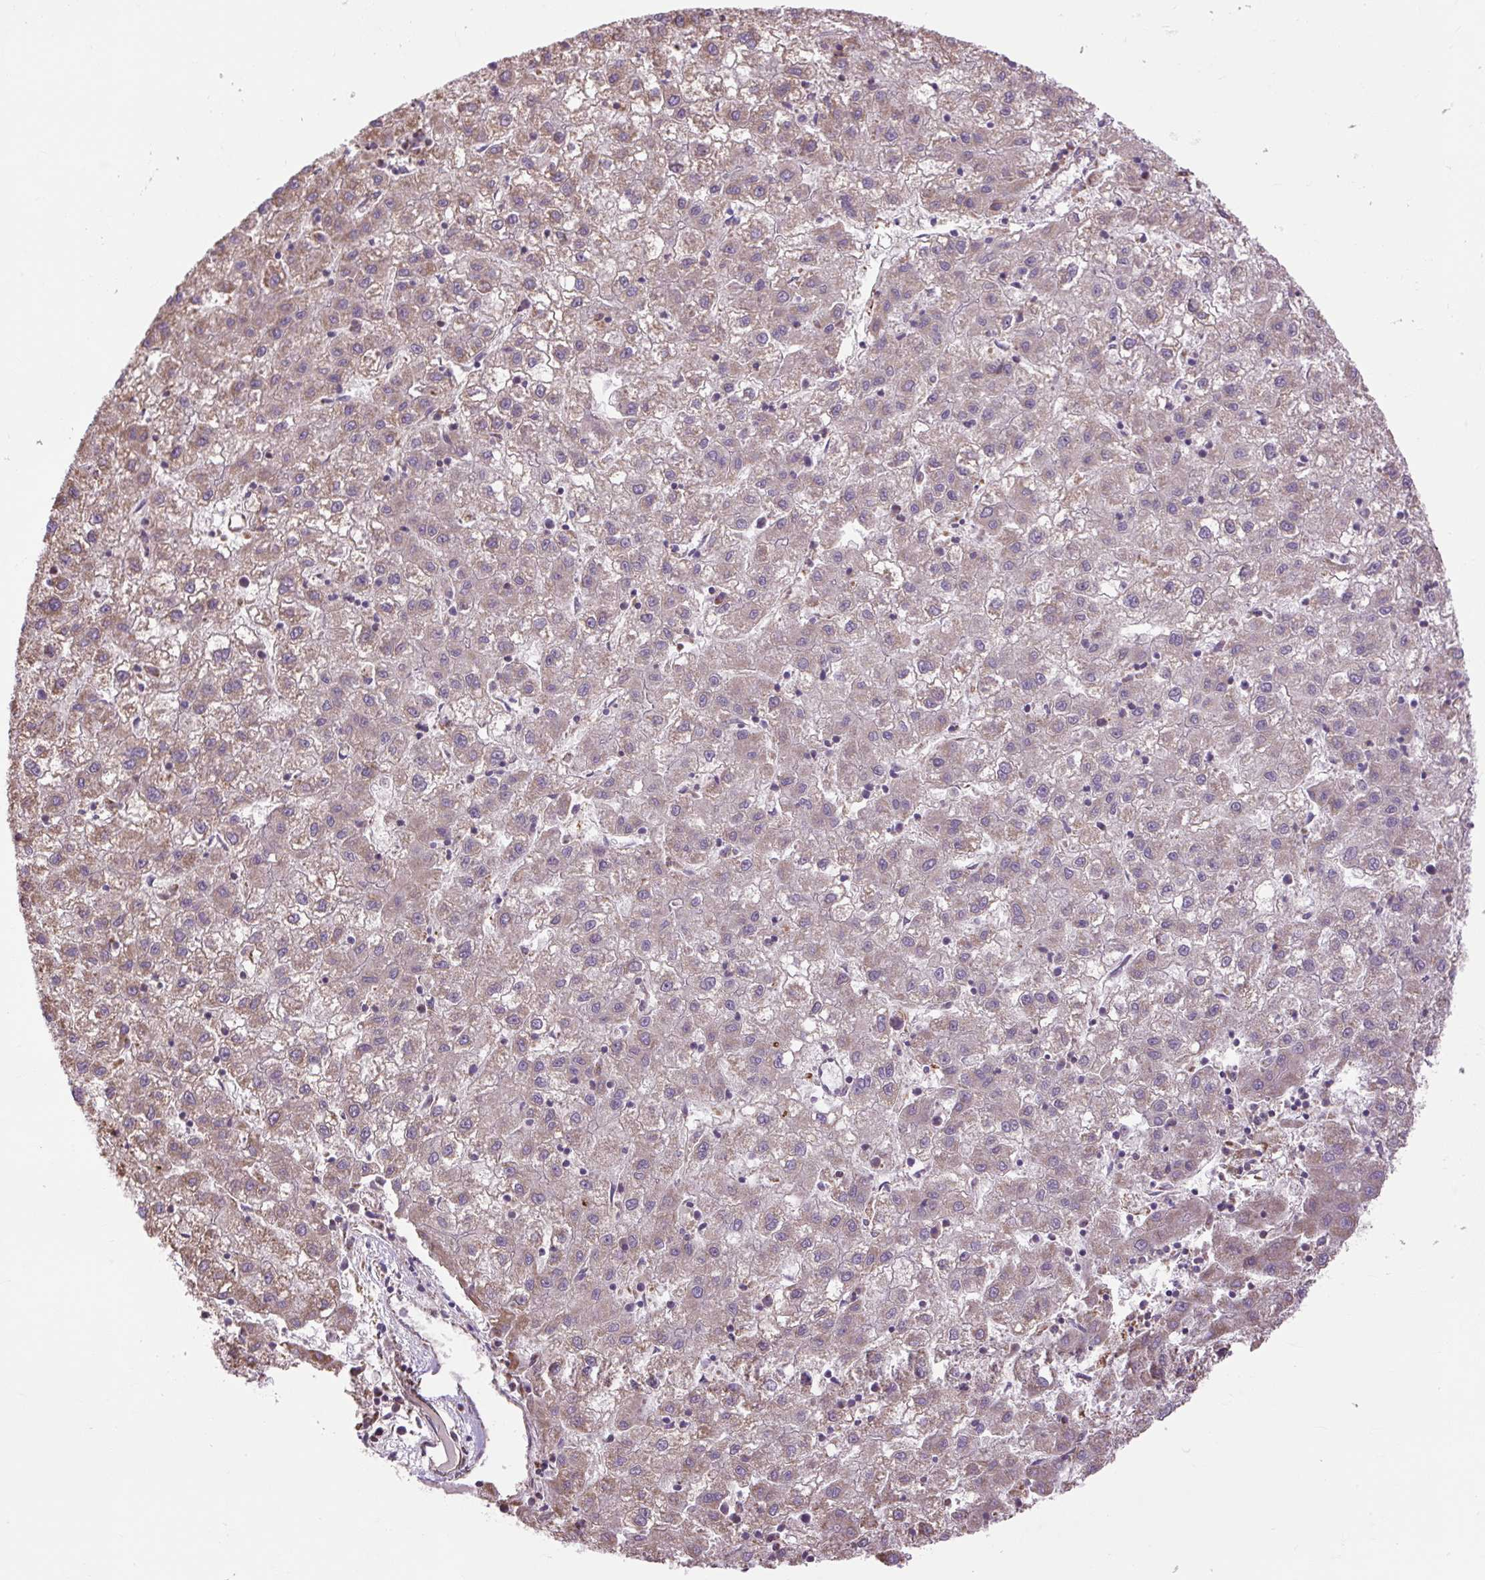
{"staining": {"intensity": "weak", "quantity": ">75%", "location": "cytoplasmic/membranous"}, "tissue": "liver cancer", "cell_type": "Tumor cells", "image_type": "cancer", "snomed": [{"axis": "morphology", "description": "Carcinoma, Hepatocellular, NOS"}, {"axis": "topography", "description": "Liver"}], "caption": "The histopathology image reveals a brown stain indicating the presence of a protein in the cytoplasmic/membranous of tumor cells in hepatocellular carcinoma (liver).", "gene": "PLCG1", "patient": {"sex": "male", "age": 72}}